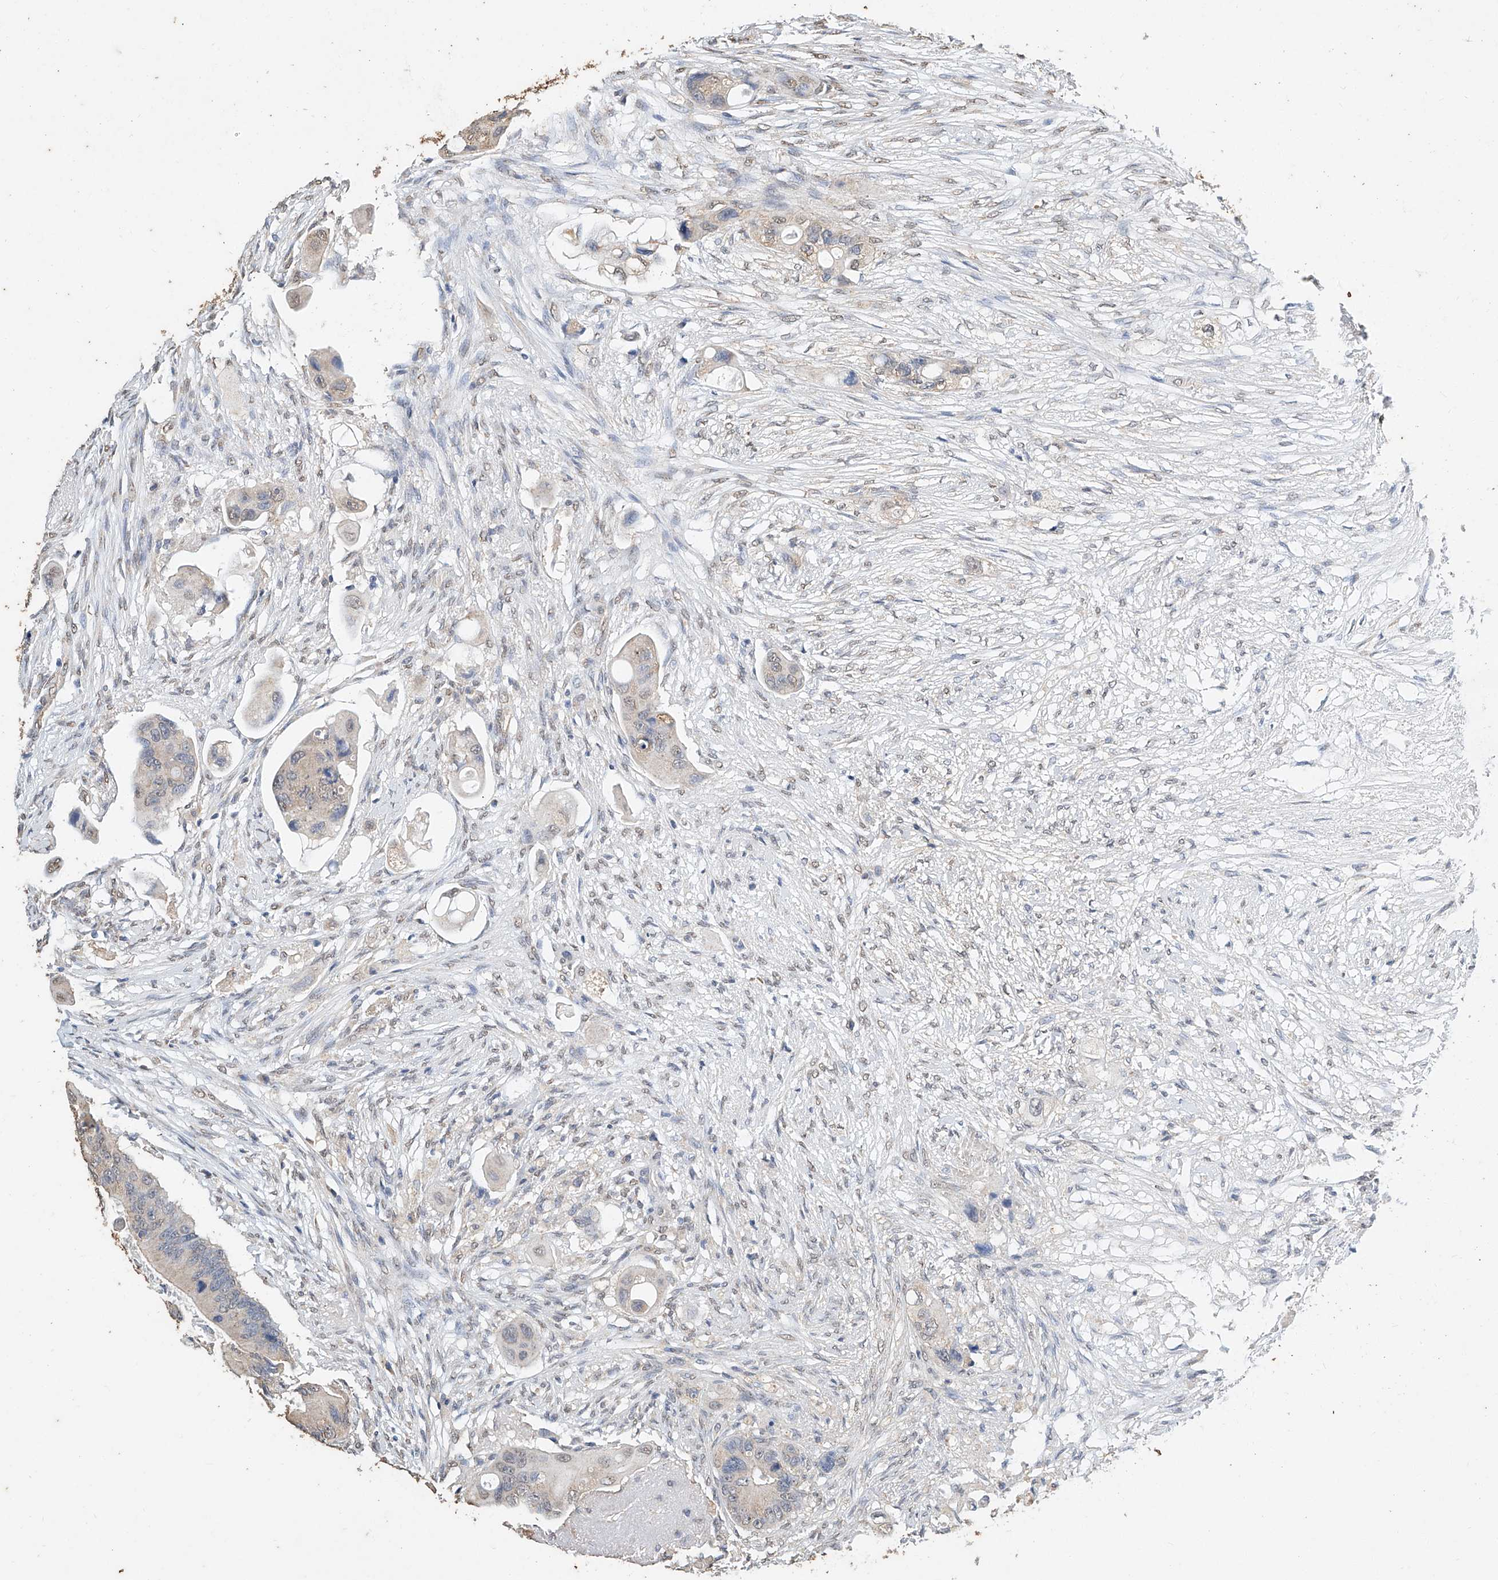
{"staining": {"intensity": "weak", "quantity": "<25%", "location": "cytoplasmic/membranous"}, "tissue": "colorectal cancer", "cell_type": "Tumor cells", "image_type": "cancer", "snomed": [{"axis": "morphology", "description": "Adenocarcinoma, NOS"}, {"axis": "topography", "description": "Colon"}], "caption": "Photomicrograph shows no significant protein expression in tumor cells of adenocarcinoma (colorectal).", "gene": "CERS4", "patient": {"sex": "female", "age": 57}}